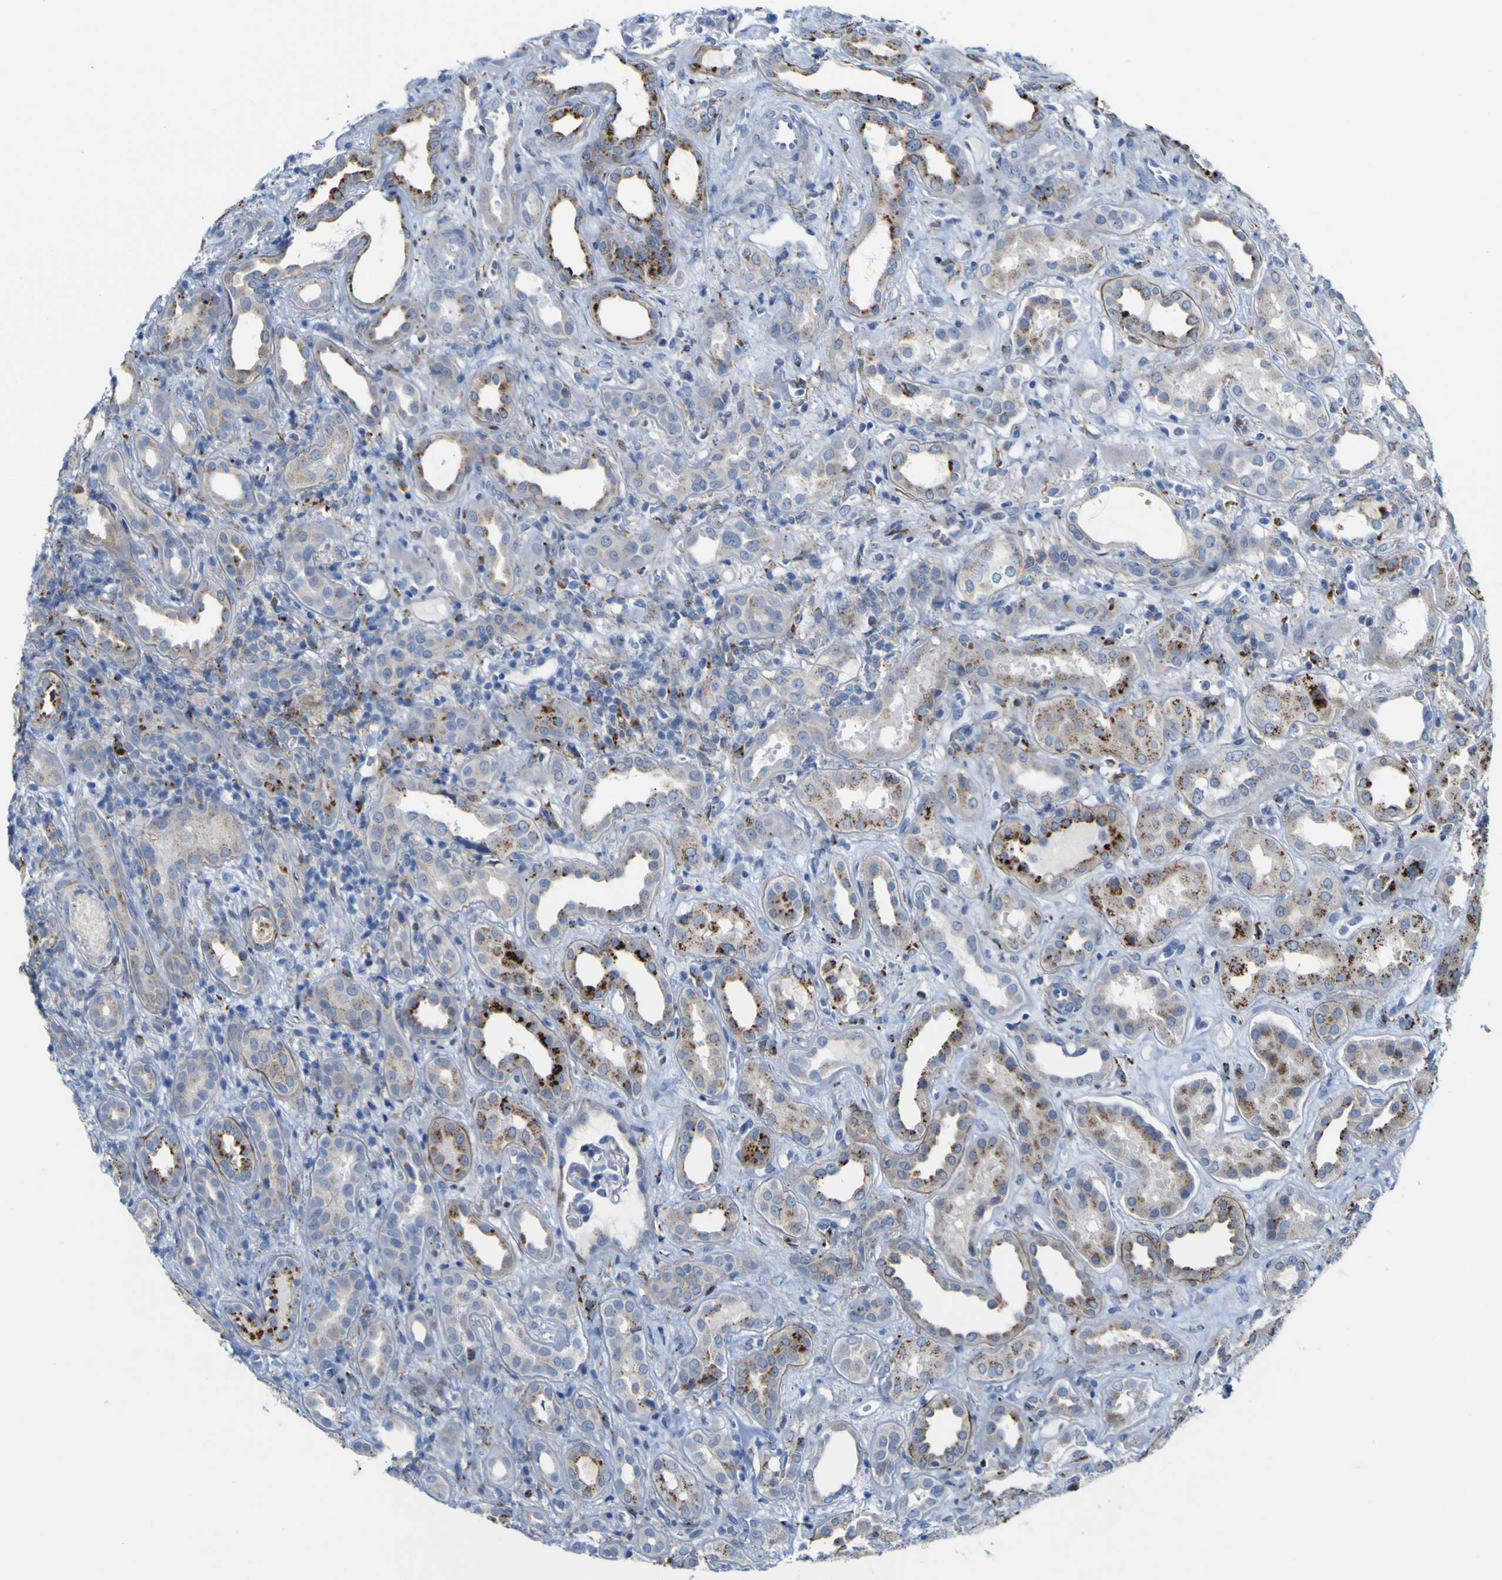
{"staining": {"intensity": "moderate", "quantity": "<25%", "location": "cytoplasmic/membranous"}, "tissue": "kidney", "cell_type": "Cells in glomeruli", "image_type": "normal", "snomed": [{"axis": "morphology", "description": "Normal tissue, NOS"}, {"axis": "topography", "description": "Kidney"}], "caption": "Kidney stained for a protein (brown) exhibits moderate cytoplasmic/membranous positive staining in approximately <25% of cells in glomeruli.", "gene": "PTPRF", "patient": {"sex": "male", "age": 59}}